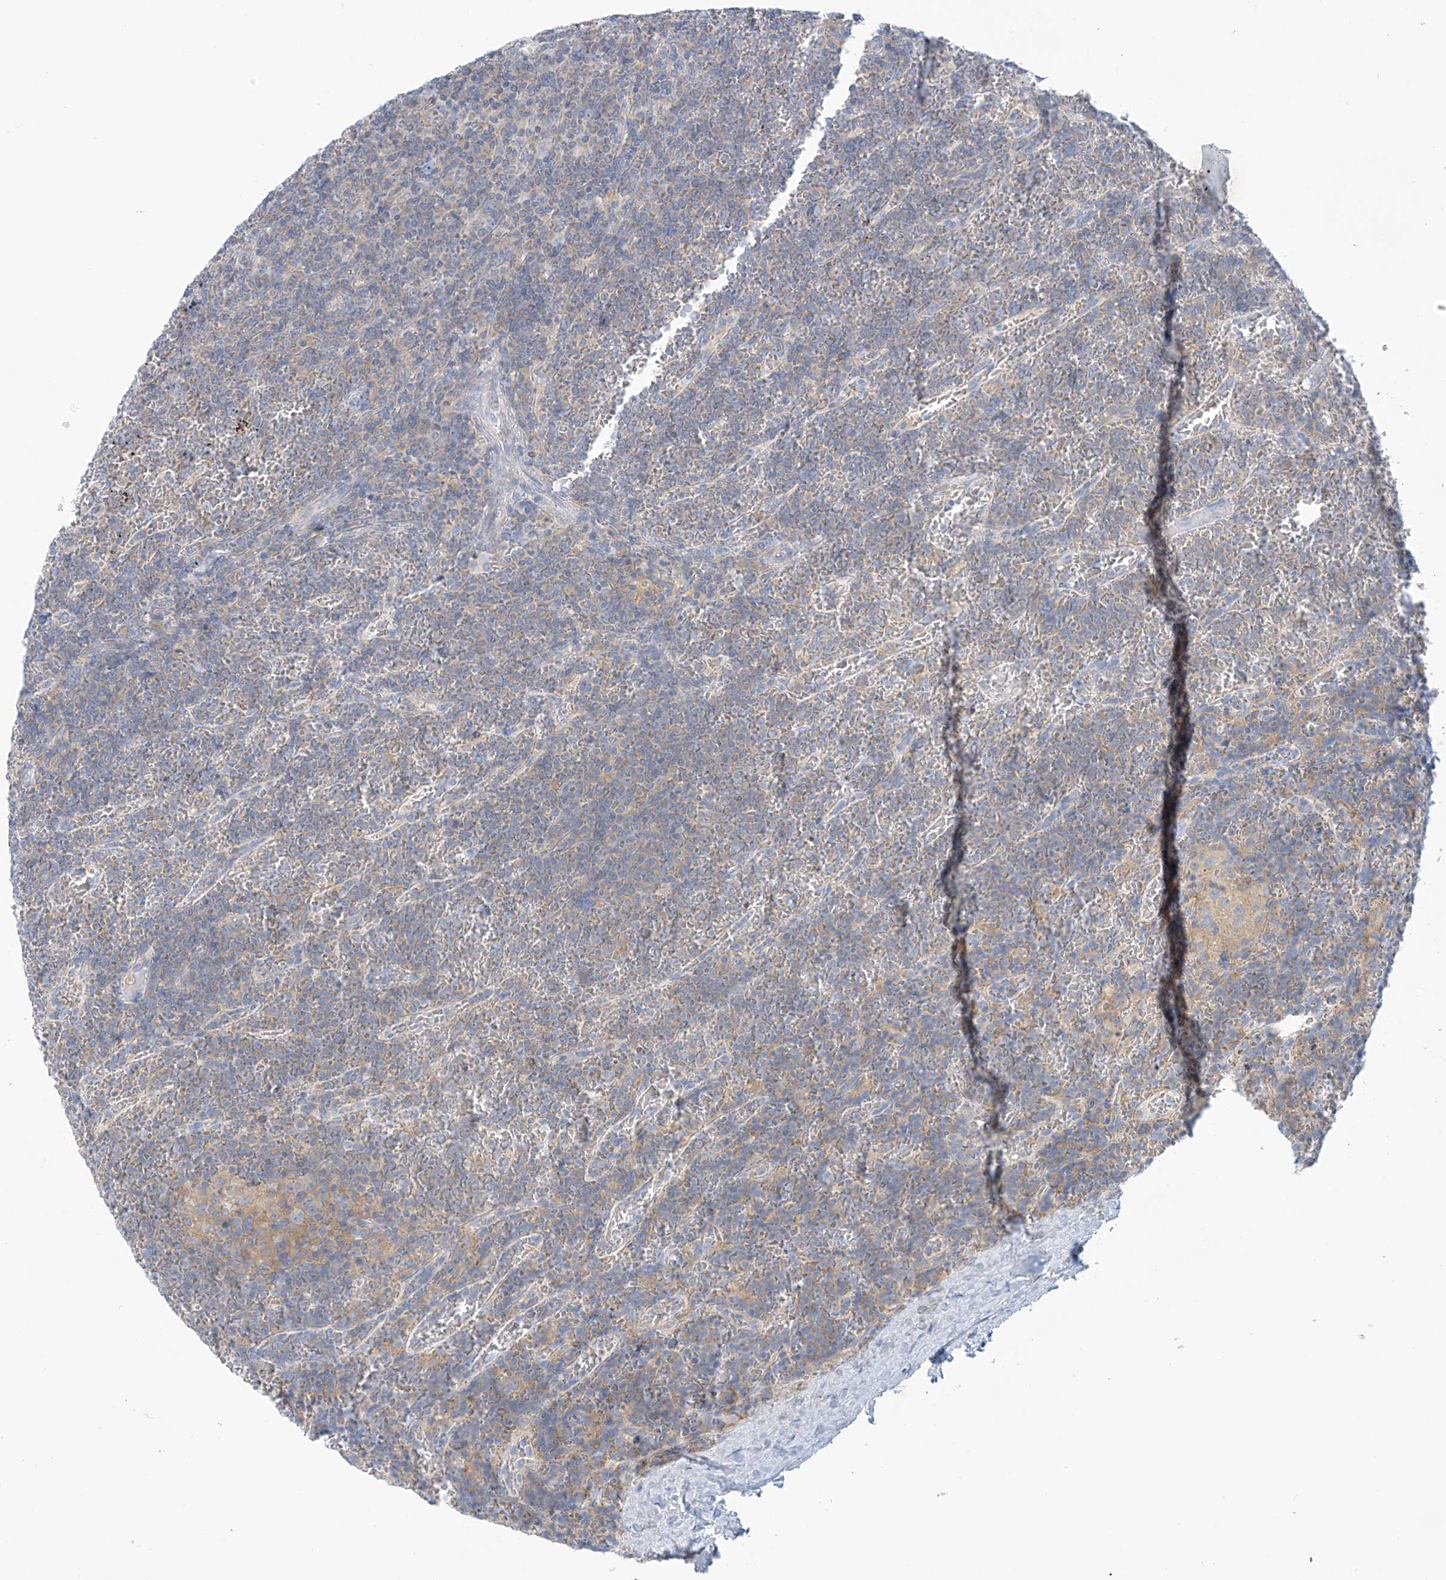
{"staining": {"intensity": "negative", "quantity": "none", "location": "none"}, "tissue": "lymphoma", "cell_type": "Tumor cells", "image_type": "cancer", "snomed": [{"axis": "morphology", "description": "Malignant lymphoma, non-Hodgkin's type, Low grade"}, {"axis": "topography", "description": "Spleen"}], "caption": "Immunohistochemical staining of human lymphoma displays no significant staining in tumor cells.", "gene": "SLC6A12", "patient": {"sex": "female", "age": 19}}